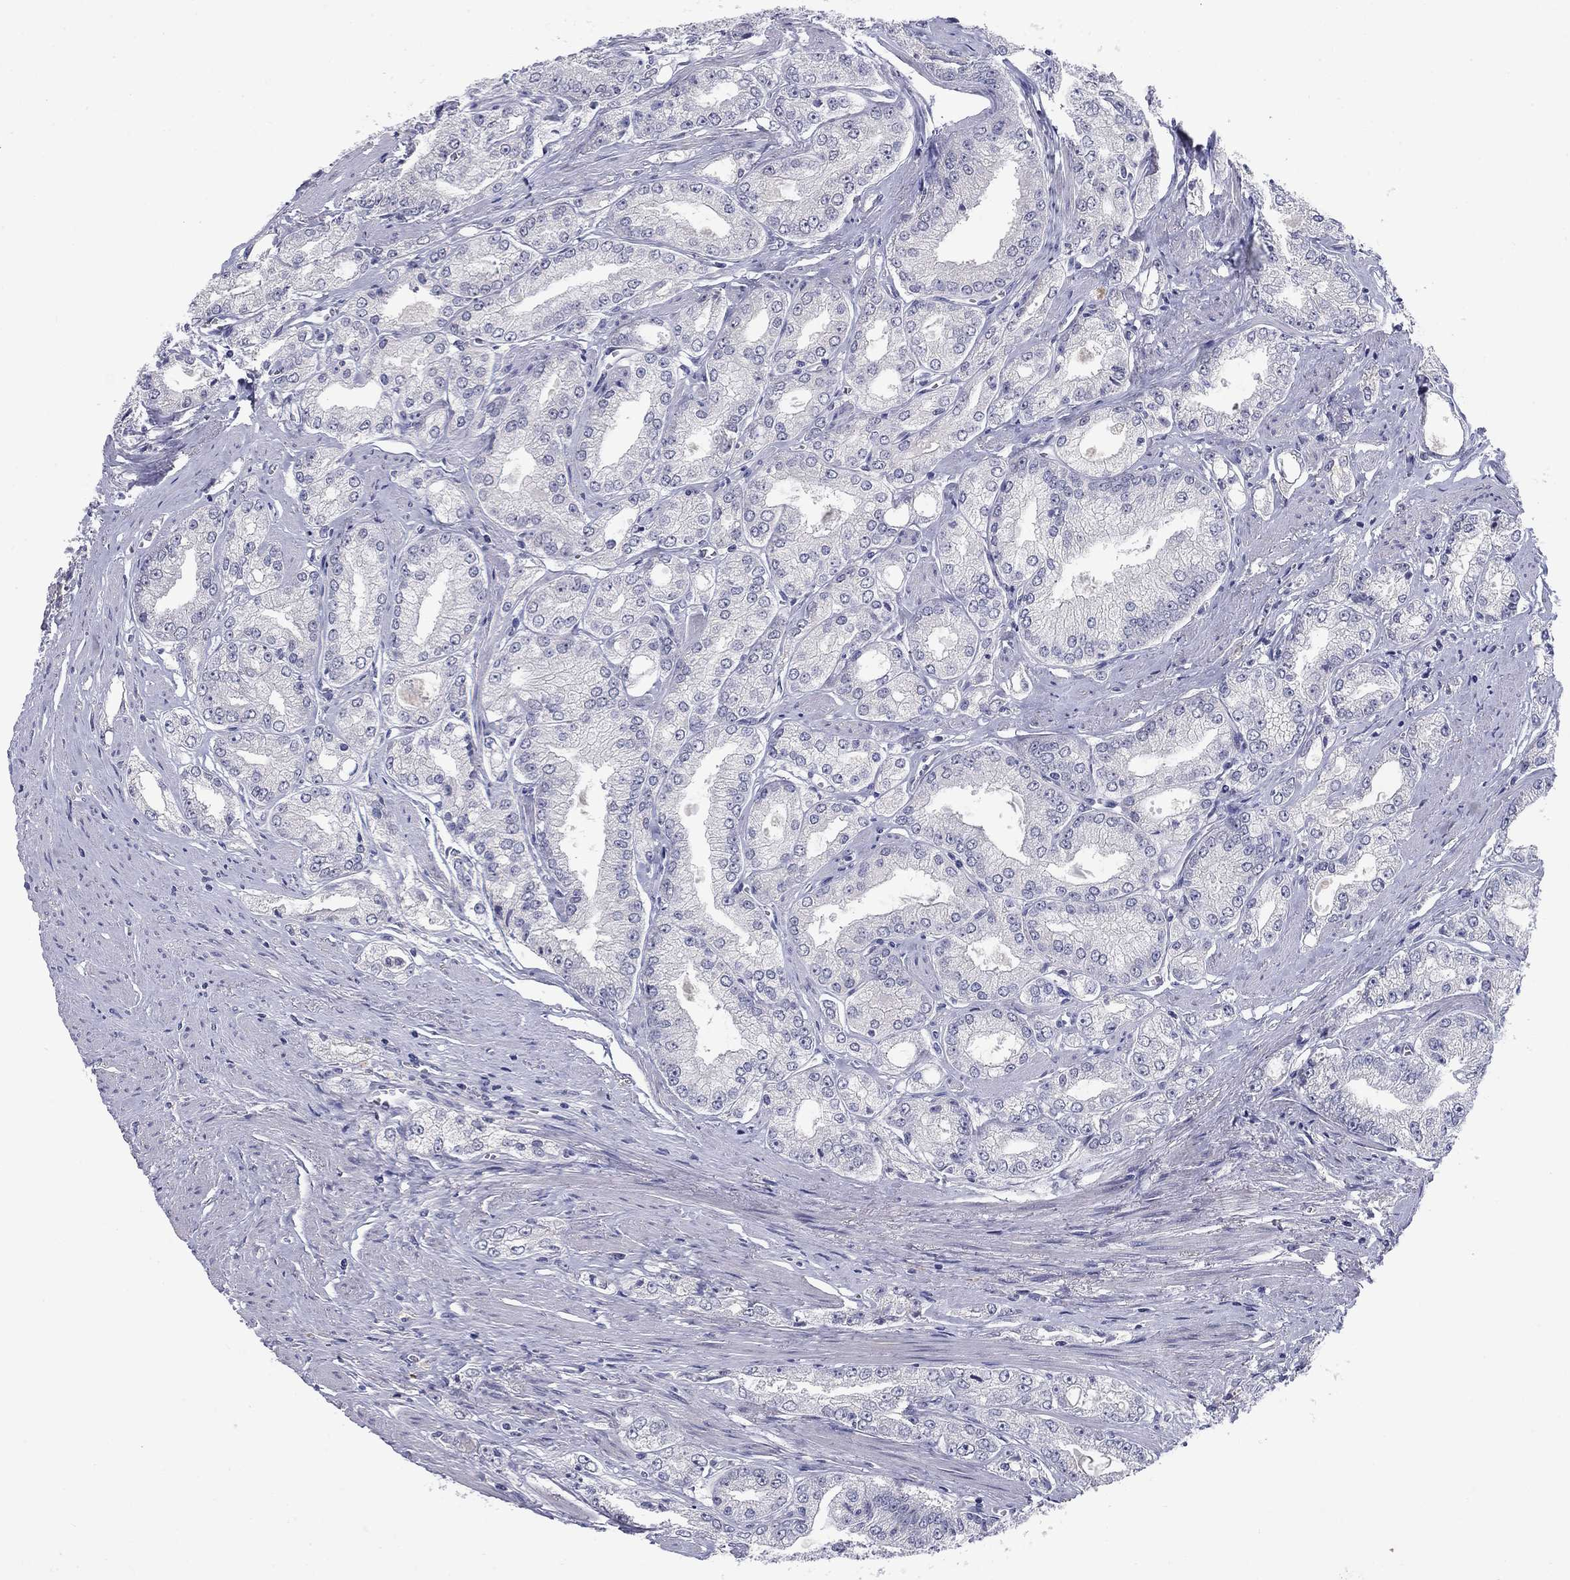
{"staining": {"intensity": "negative", "quantity": "none", "location": "none"}, "tissue": "prostate cancer", "cell_type": "Tumor cells", "image_type": "cancer", "snomed": [{"axis": "morphology", "description": "Adenocarcinoma, NOS"}, {"axis": "morphology", "description": "Adenocarcinoma, High grade"}, {"axis": "topography", "description": "Prostate"}], "caption": "Tumor cells show no significant staining in adenocarcinoma (prostate).", "gene": "CACNA1A", "patient": {"sex": "male", "age": 70}}